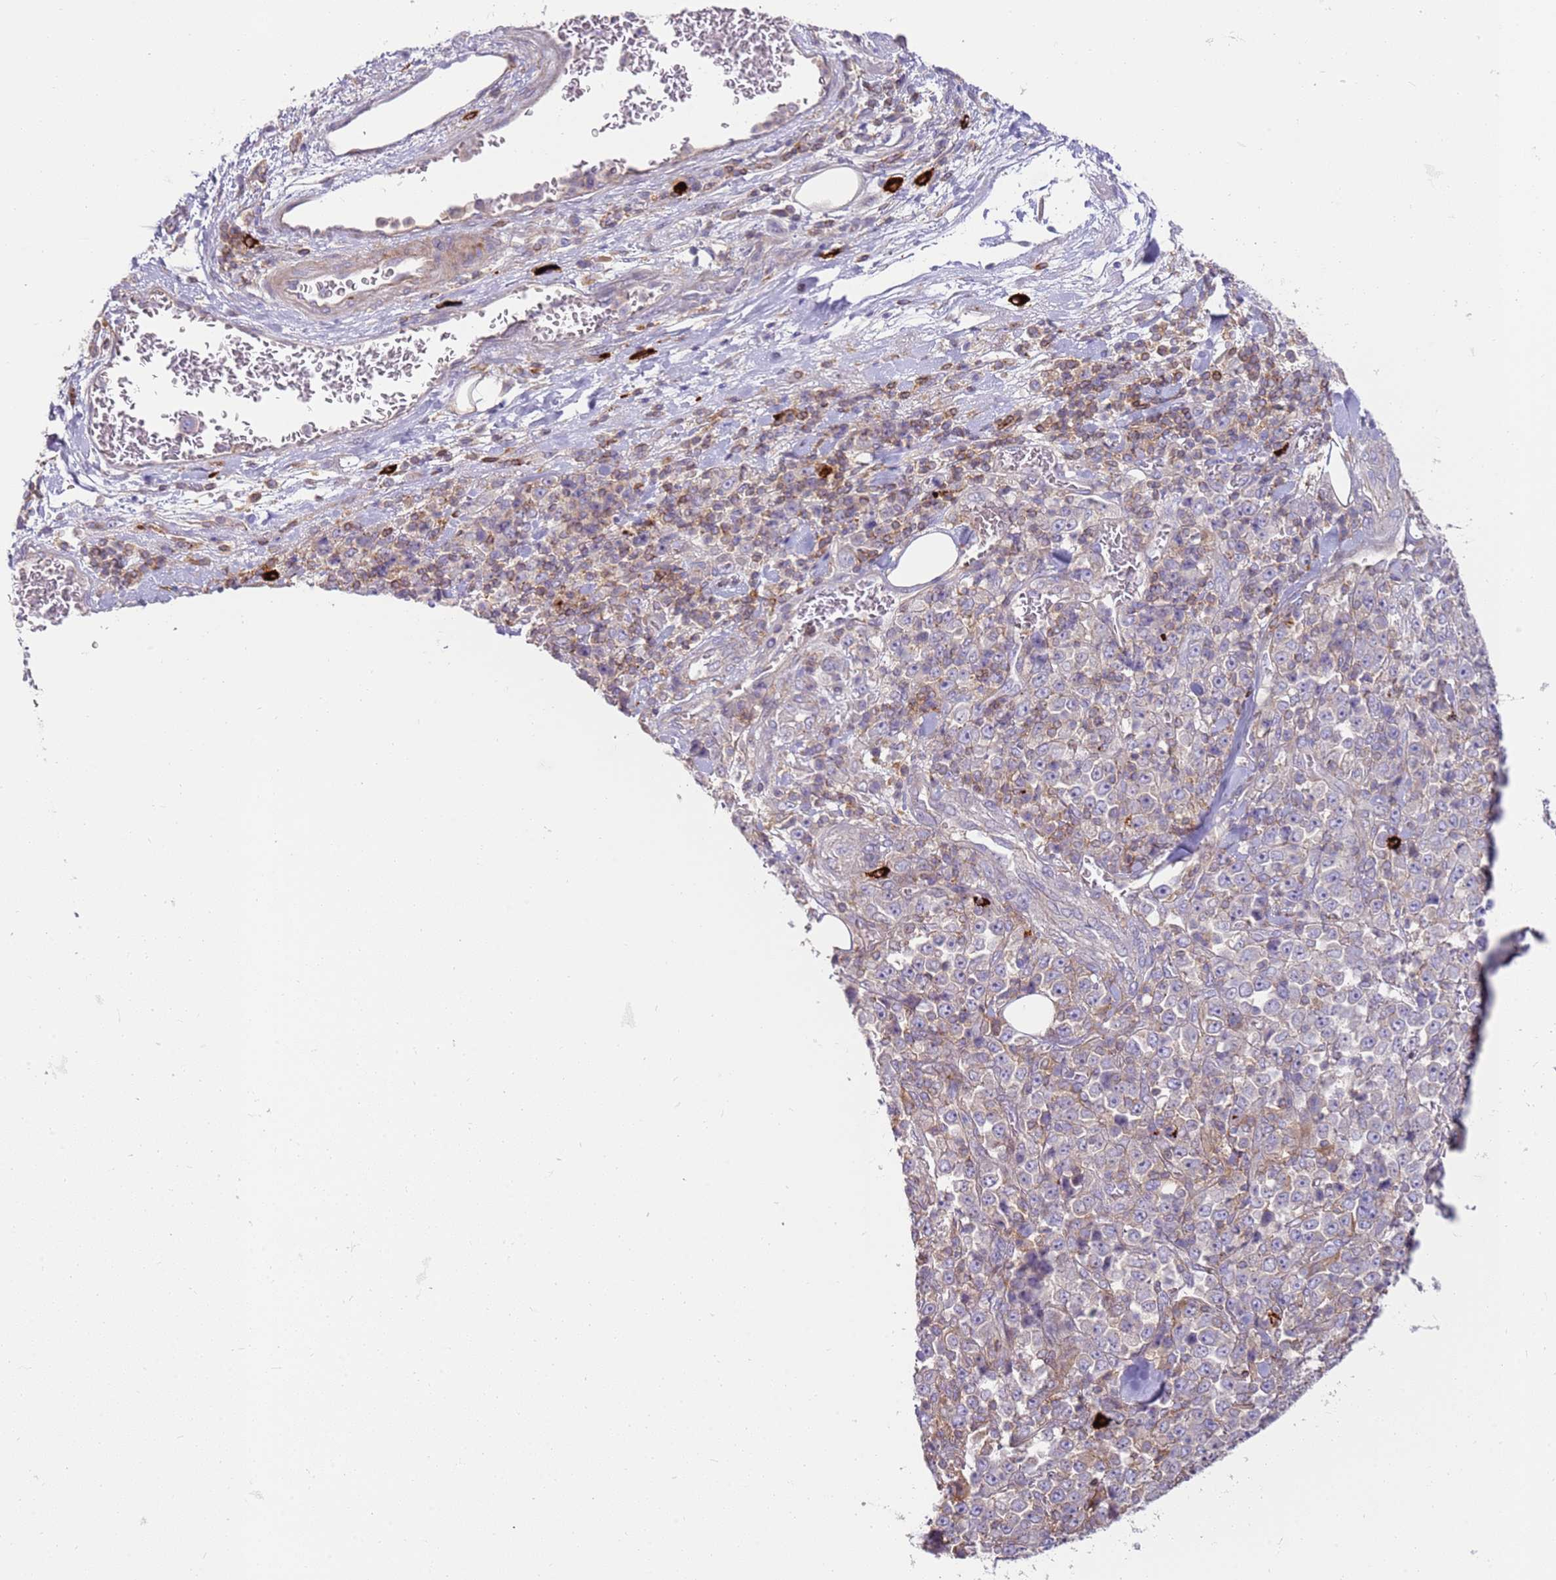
{"staining": {"intensity": "negative", "quantity": "none", "location": "none"}, "tissue": "stomach cancer", "cell_type": "Tumor cells", "image_type": "cancer", "snomed": [{"axis": "morphology", "description": "Normal tissue, NOS"}, {"axis": "morphology", "description": "Adenocarcinoma, NOS"}, {"axis": "topography", "description": "Stomach, upper"}, {"axis": "topography", "description": "Stomach"}], "caption": "Immunohistochemical staining of stomach cancer shows no significant staining in tumor cells.", "gene": "FPR1", "patient": {"sex": "male", "age": 59}}